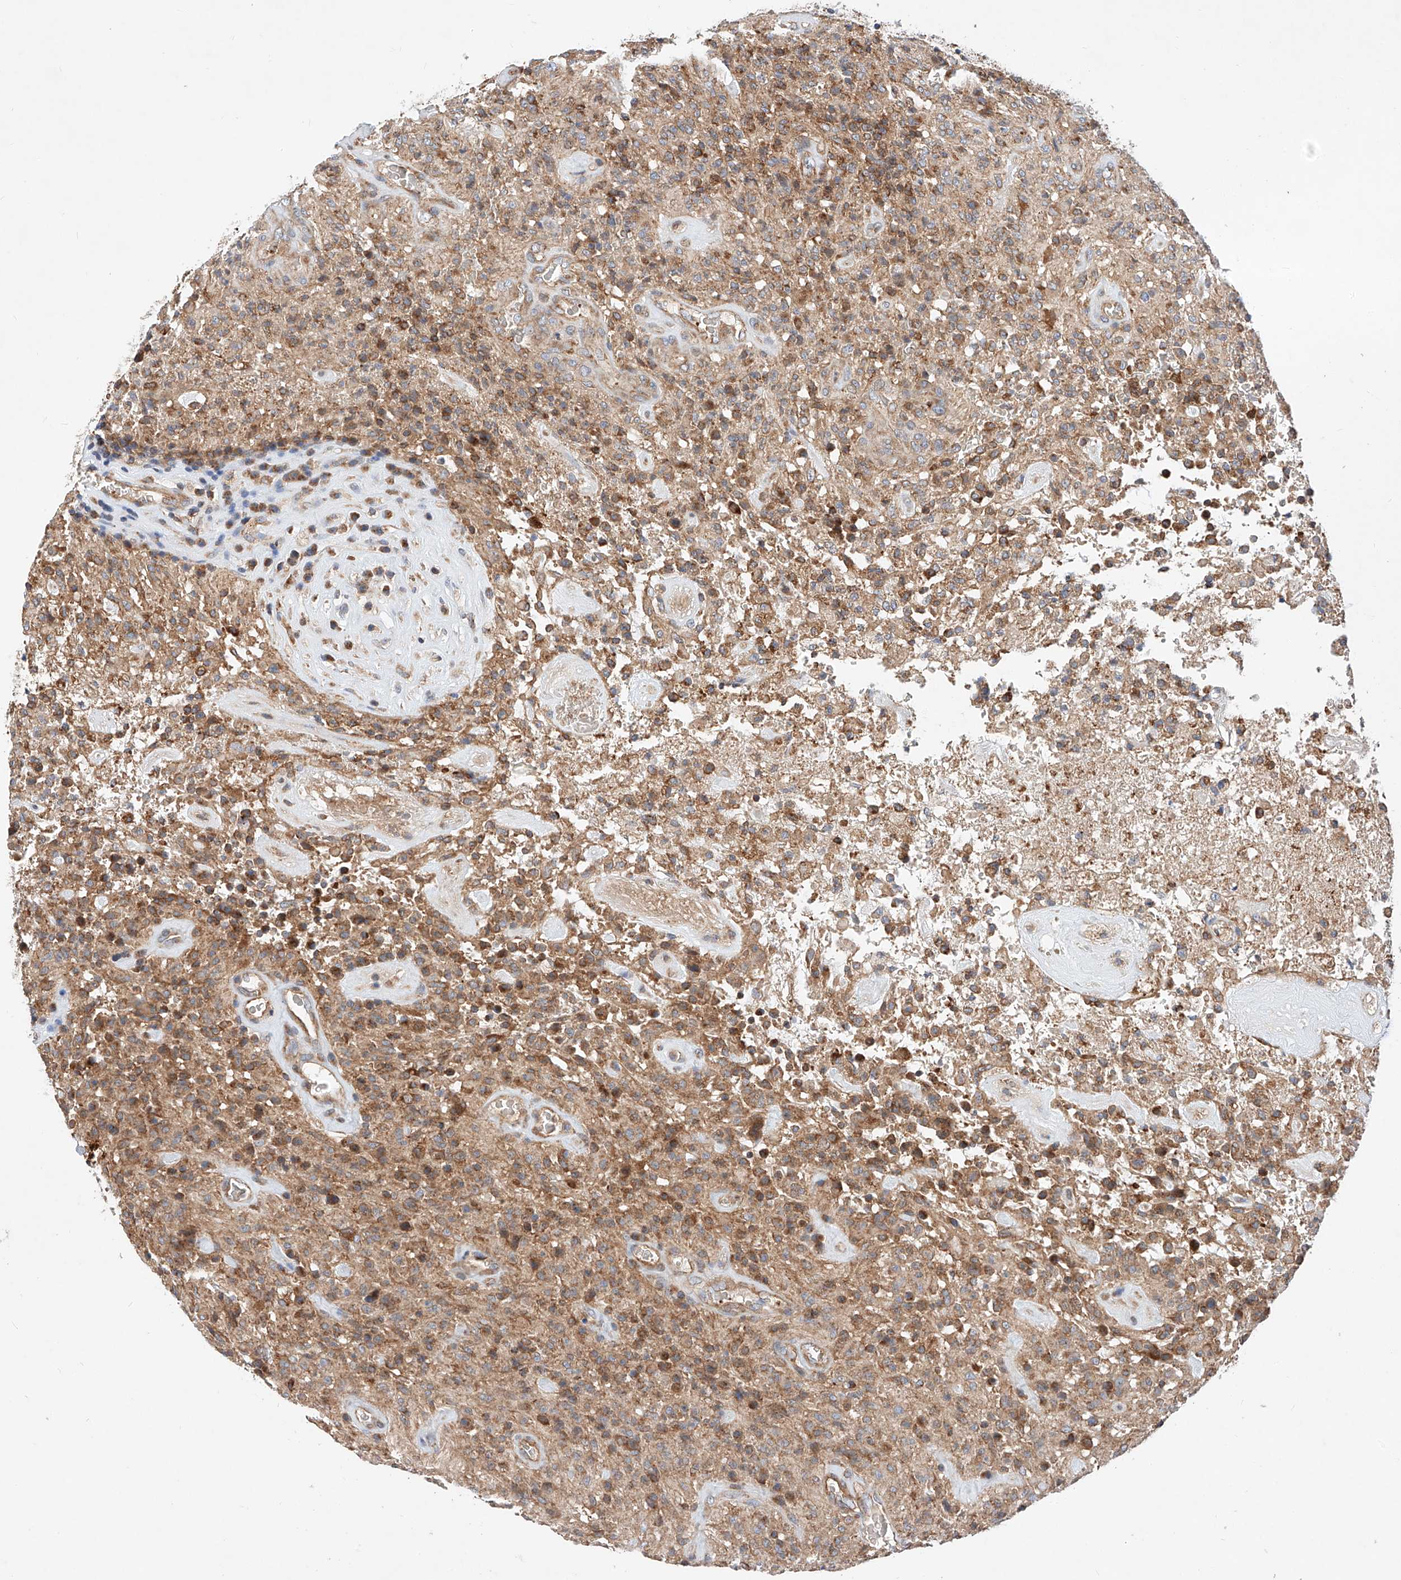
{"staining": {"intensity": "weak", "quantity": "25%-75%", "location": "cytoplasmic/membranous"}, "tissue": "glioma", "cell_type": "Tumor cells", "image_type": "cancer", "snomed": [{"axis": "morphology", "description": "Glioma, malignant, High grade"}, {"axis": "topography", "description": "Brain"}], "caption": "Glioma was stained to show a protein in brown. There is low levels of weak cytoplasmic/membranous positivity in approximately 25%-75% of tumor cells.", "gene": "NR1D1", "patient": {"sex": "female", "age": 57}}